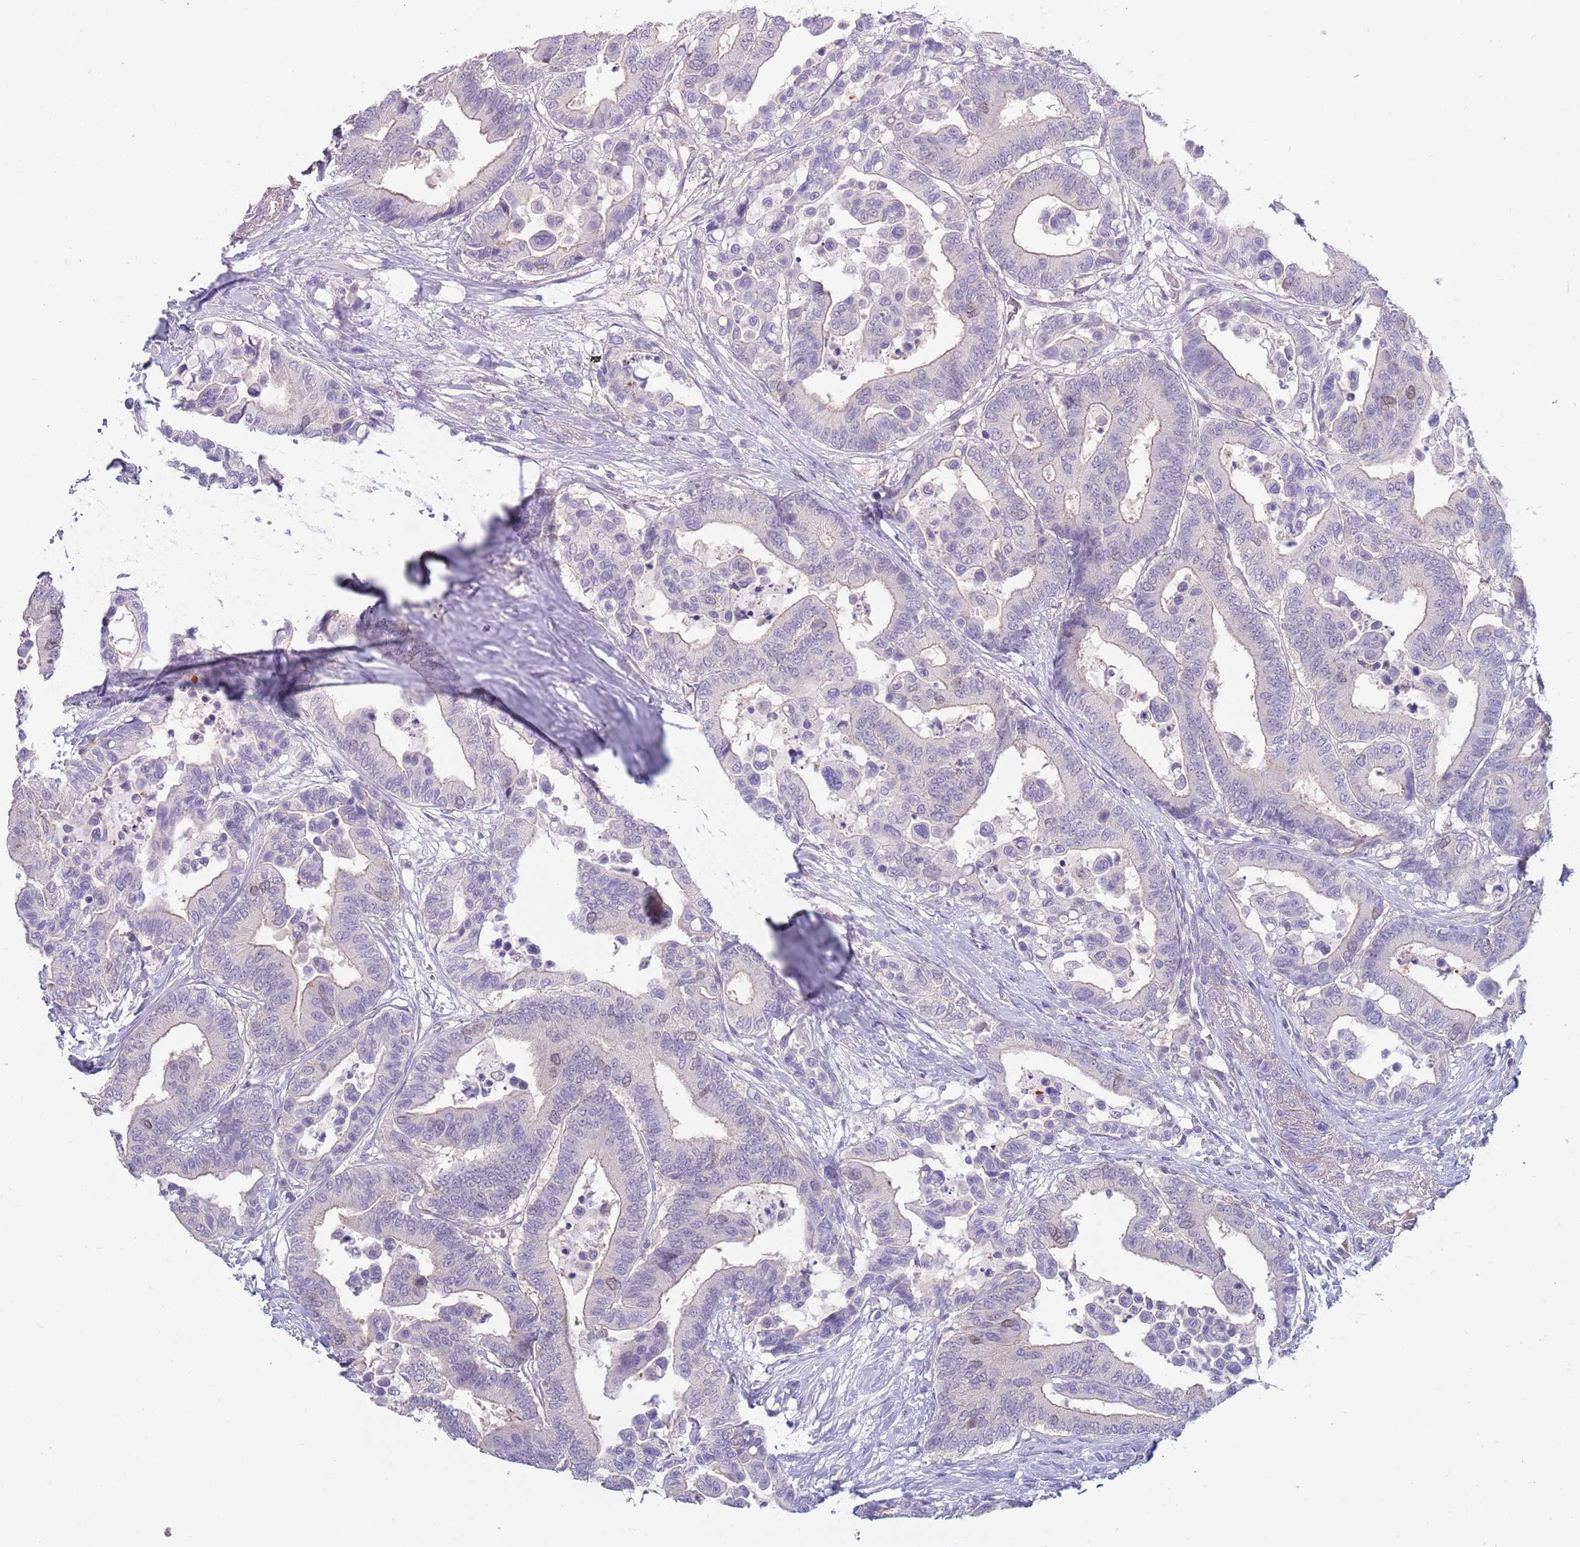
{"staining": {"intensity": "negative", "quantity": "none", "location": "none"}, "tissue": "colorectal cancer", "cell_type": "Tumor cells", "image_type": "cancer", "snomed": [{"axis": "morphology", "description": "Normal tissue, NOS"}, {"axis": "morphology", "description": "Adenocarcinoma, NOS"}, {"axis": "topography", "description": "Colon"}], "caption": "This image is of colorectal cancer stained with immunohistochemistry (IHC) to label a protein in brown with the nuclei are counter-stained blue. There is no positivity in tumor cells.", "gene": "PIMREG", "patient": {"sex": "male", "age": 82}}